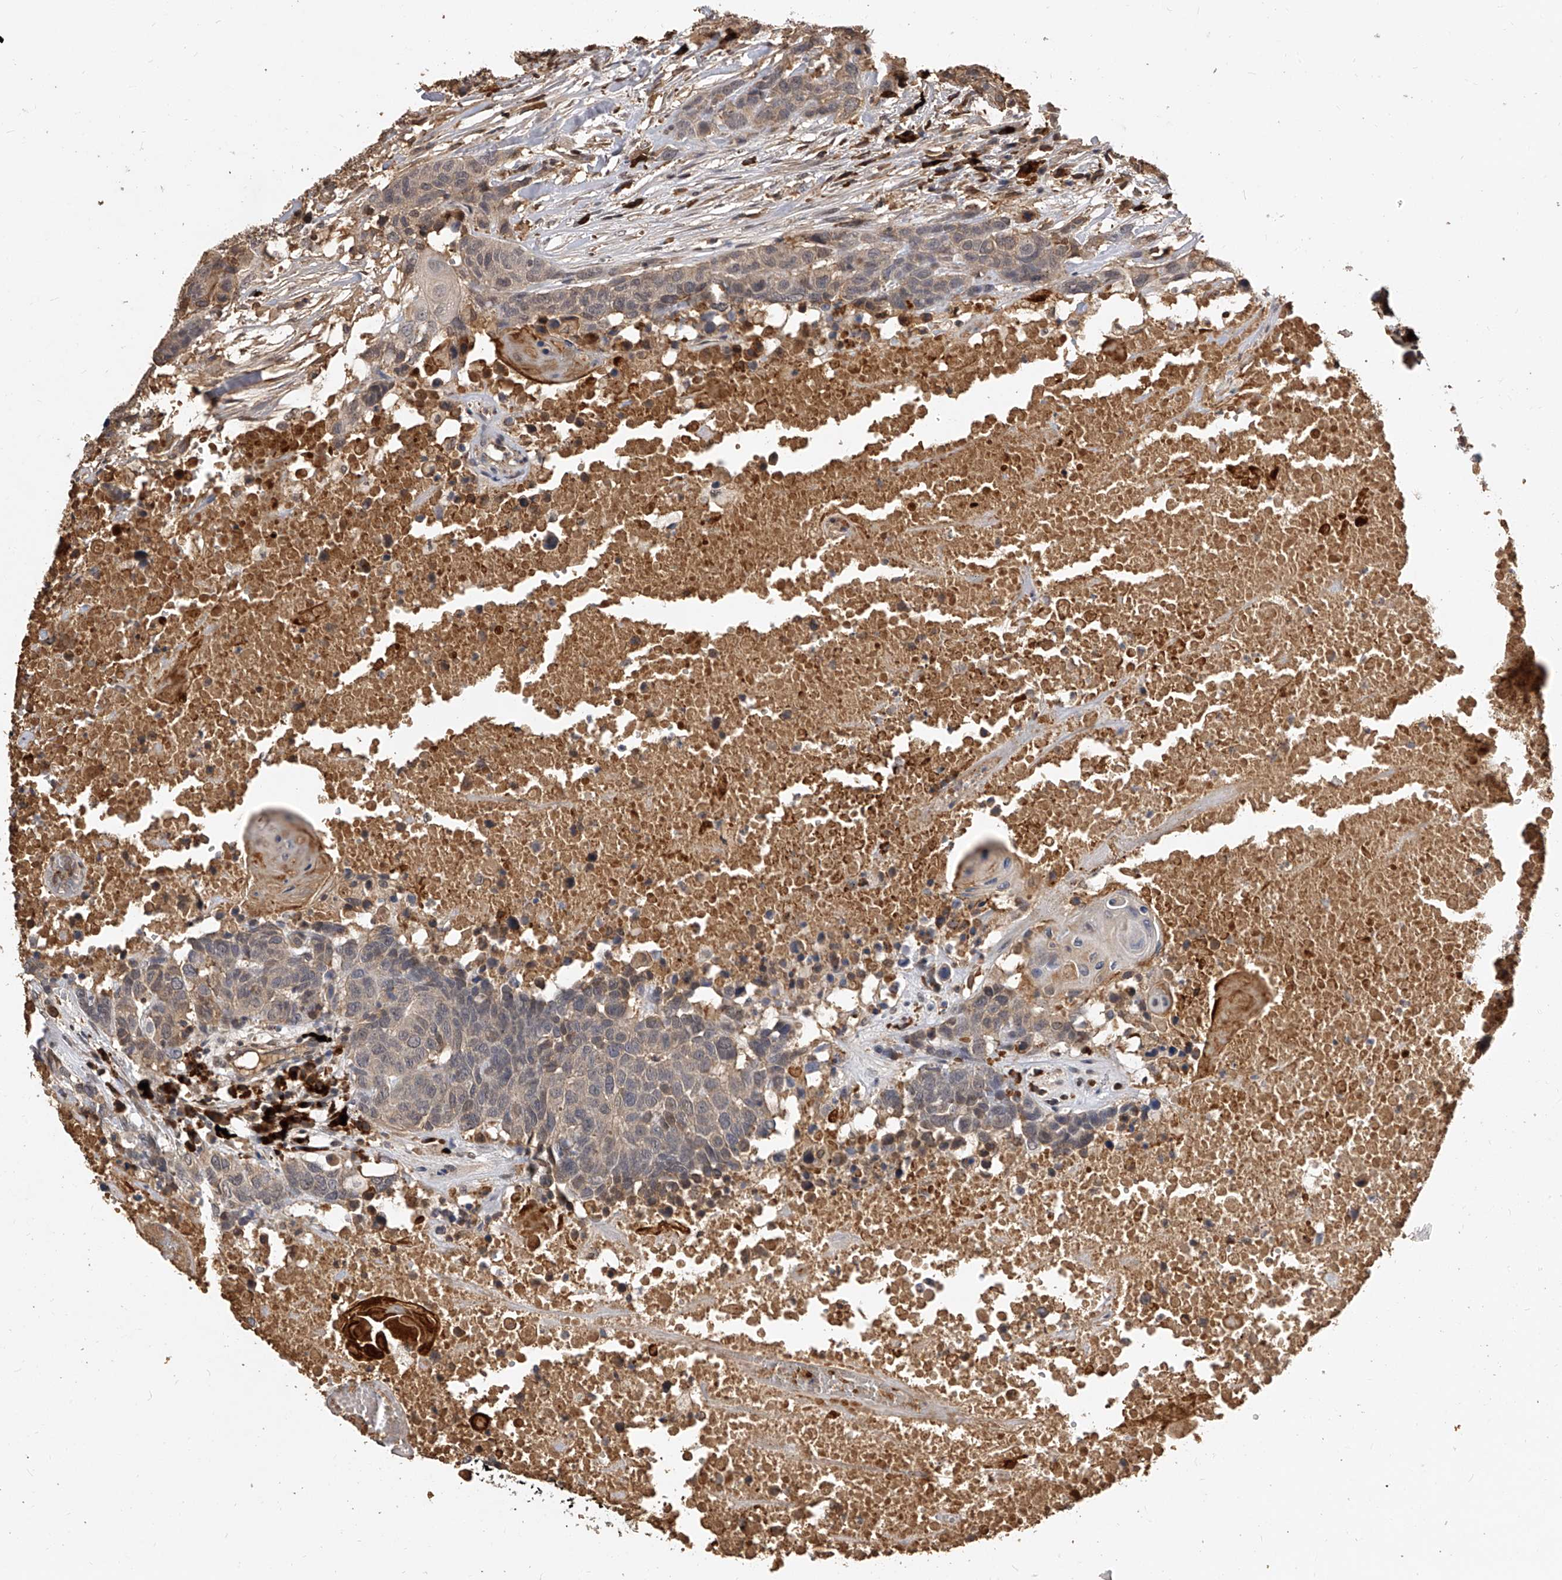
{"staining": {"intensity": "weak", "quantity": "<25%", "location": "nuclear"}, "tissue": "head and neck cancer", "cell_type": "Tumor cells", "image_type": "cancer", "snomed": [{"axis": "morphology", "description": "Squamous cell carcinoma, NOS"}, {"axis": "topography", "description": "Head-Neck"}], "caption": "Head and neck cancer (squamous cell carcinoma) was stained to show a protein in brown. There is no significant staining in tumor cells.", "gene": "CFAP410", "patient": {"sex": "male", "age": 66}}